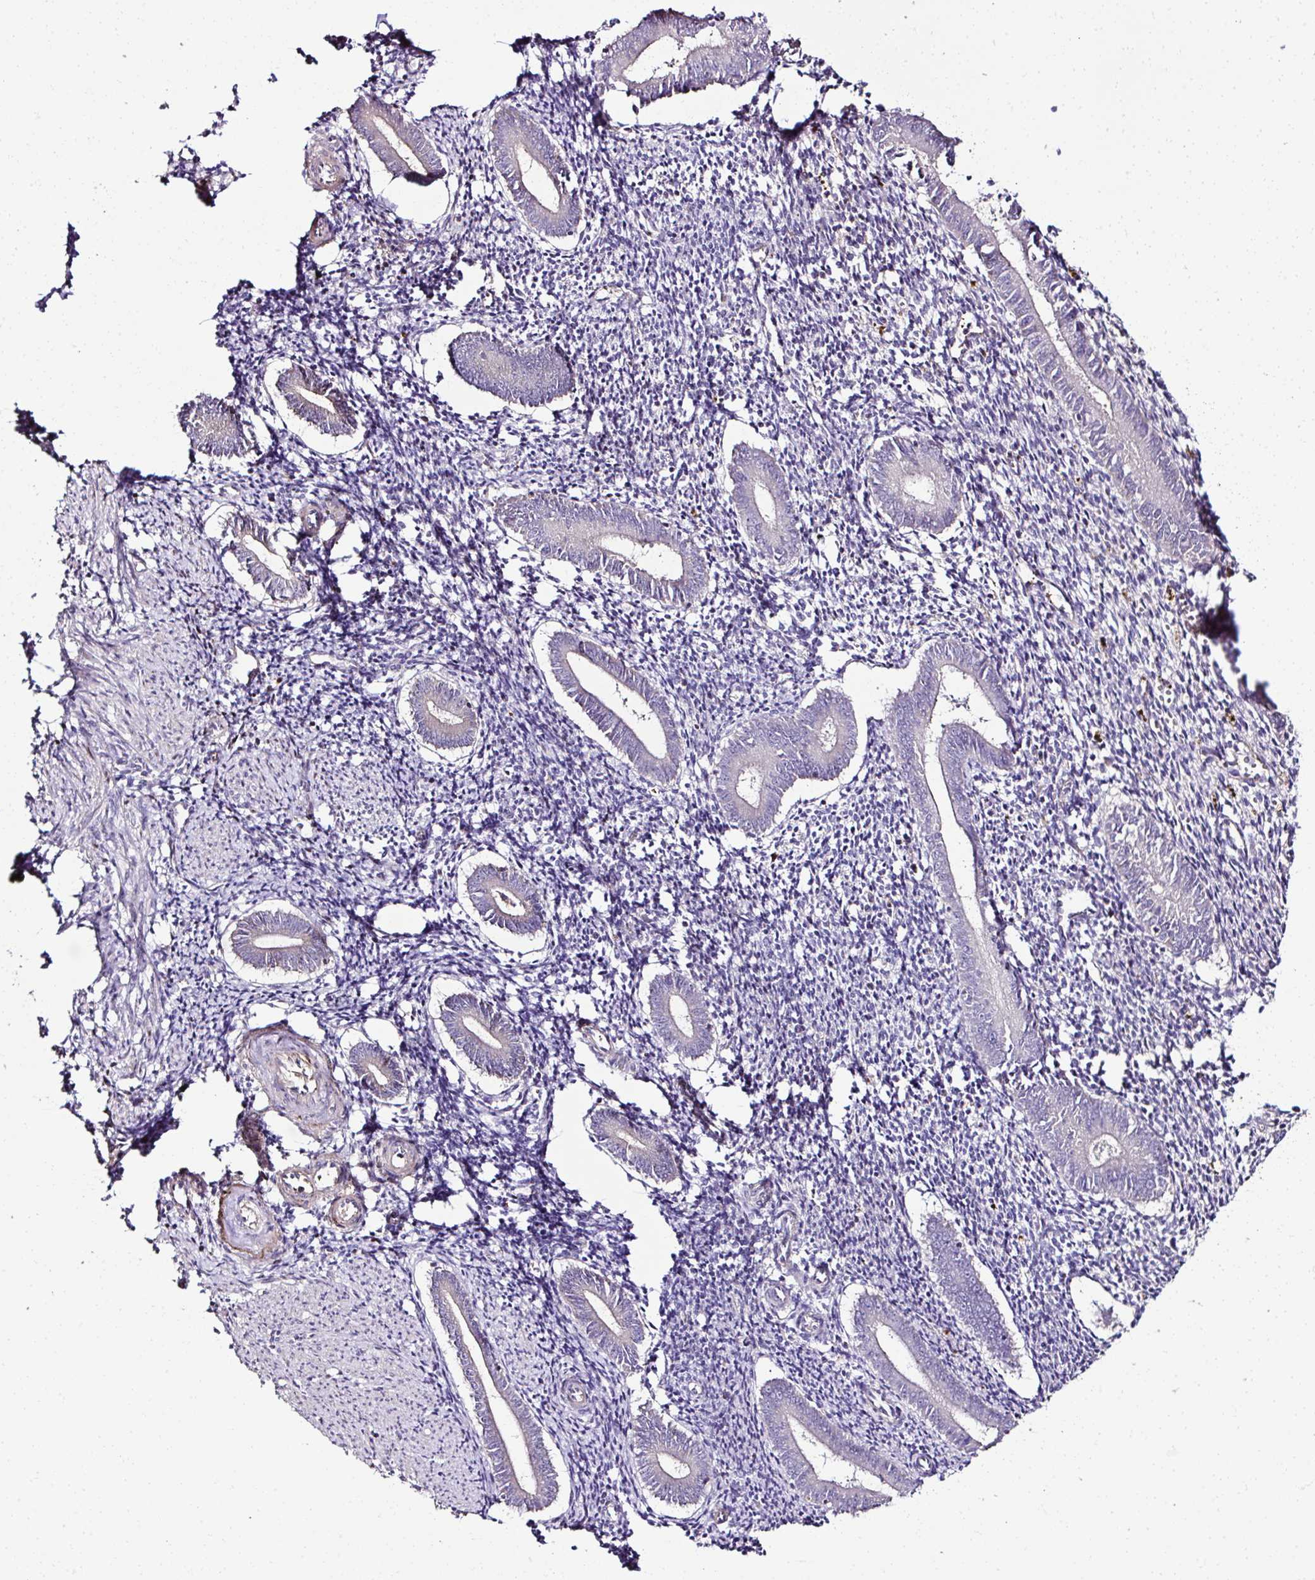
{"staining": {"intensity": "negative", "quantity": "none", "location": "none"}, "tissue": "endometrium", "cell_type": "Cells in endometrial stroma", "image_type": "normal", "snomed": [{"axis": "morphology", "description": "Normal tissue, NOS"}, {"axis": "topography", "description": "Endometrium"}], "caption": "Micrograph shows no protein expression in cells in endometrial stroma of normal endometrium.", "gene": "CCDC85C", "patient": {"sex": "female", "age": 25}}